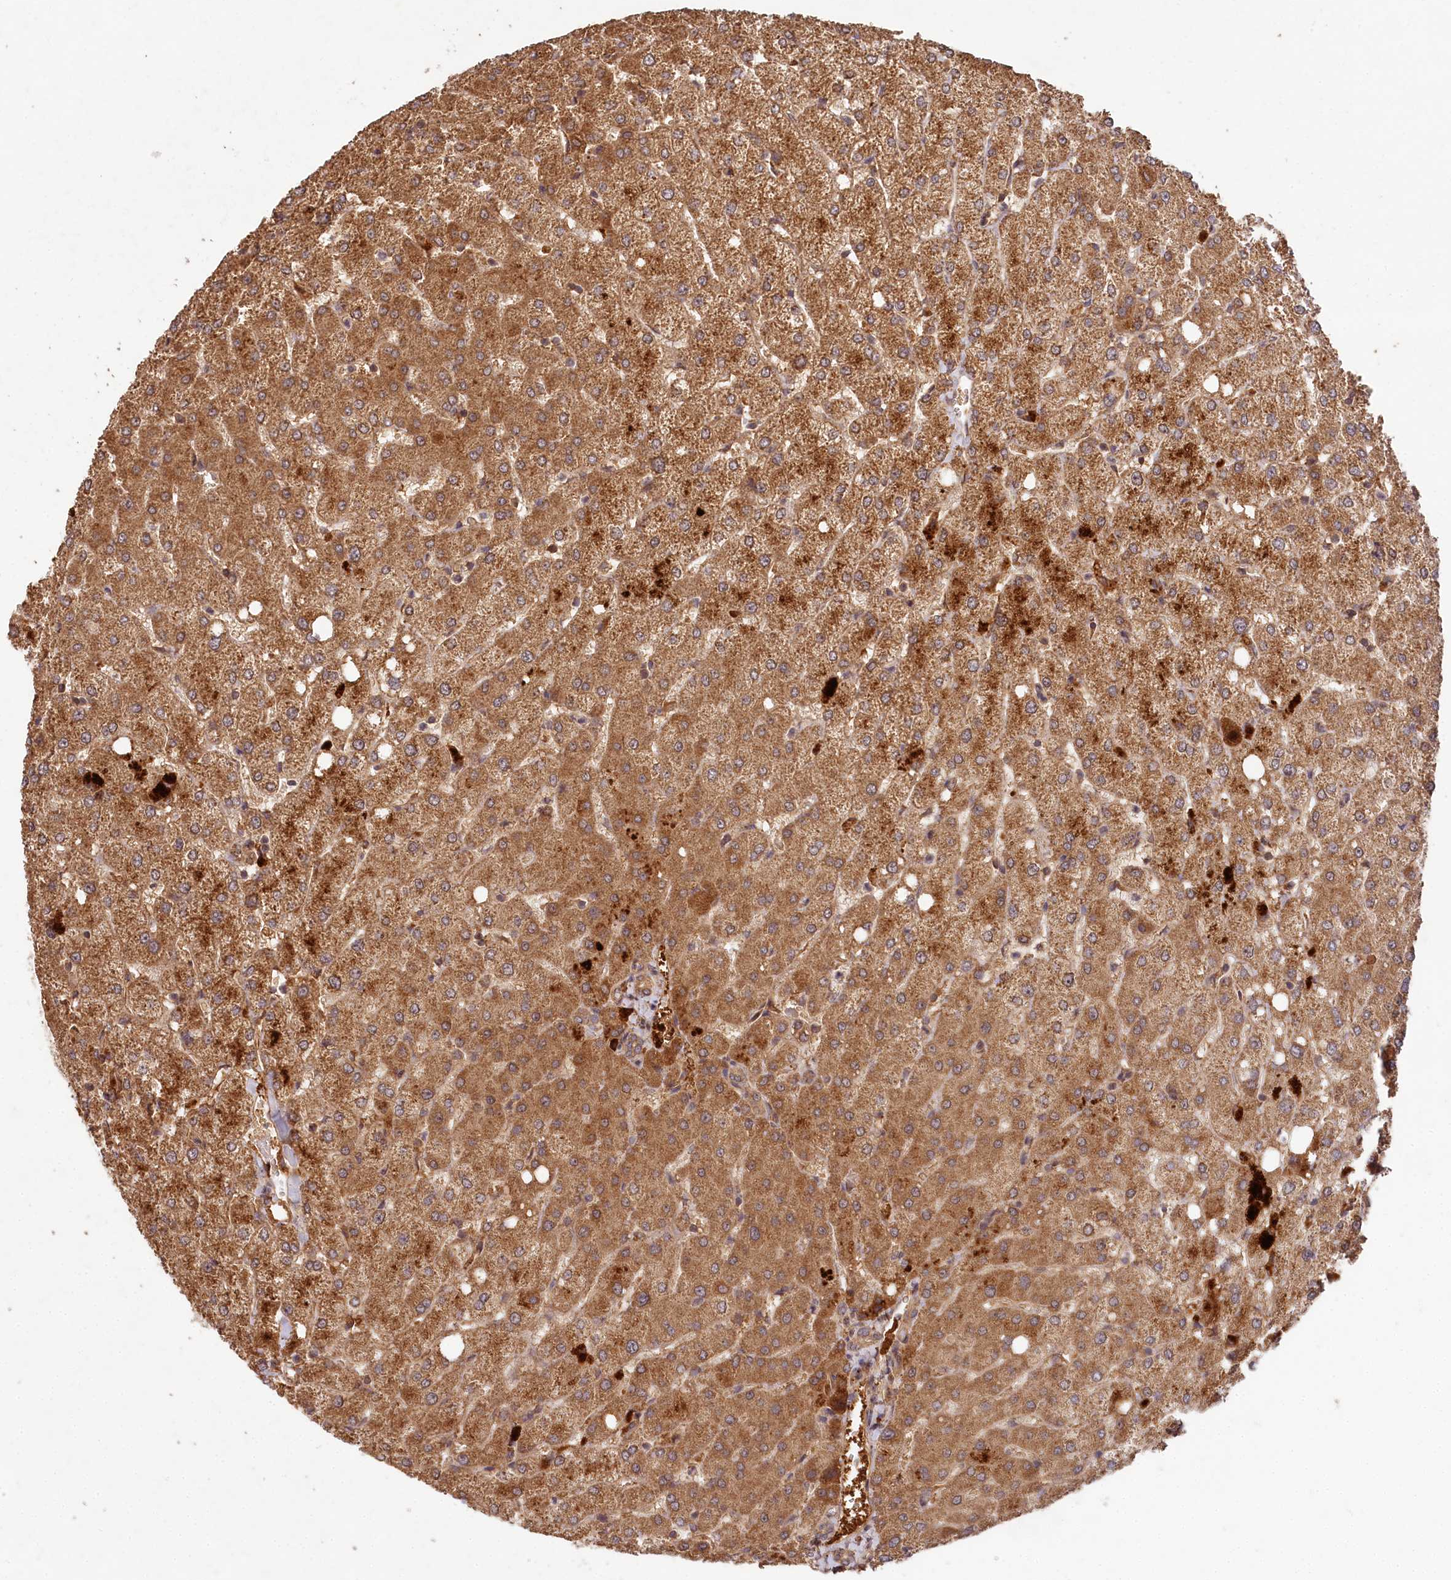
{"staining": {"intensity": "moderate", "quantity": ">75%", "location": "cytoplasmic/membranous"}, "tissue": "liver", "cell_type": "Cholangiocytes", "image_type": "normal", "snomed": [{"axis": "morphology", "description": "Normal tissue, NOS"}, {"axis": "topography", "description": "Liver"}], "caption": "IHC image of unremarkable liver: human liver stained using immunohistochemistry displays medium levels of moderate protein expression localized specifically in the cytoplasmic/membranous of cholangiocytes, appearing as a cytoplasmic/membranous brown color.", "gene": "MCF2L2", "patient": {"sex": "female", "age": 54}}